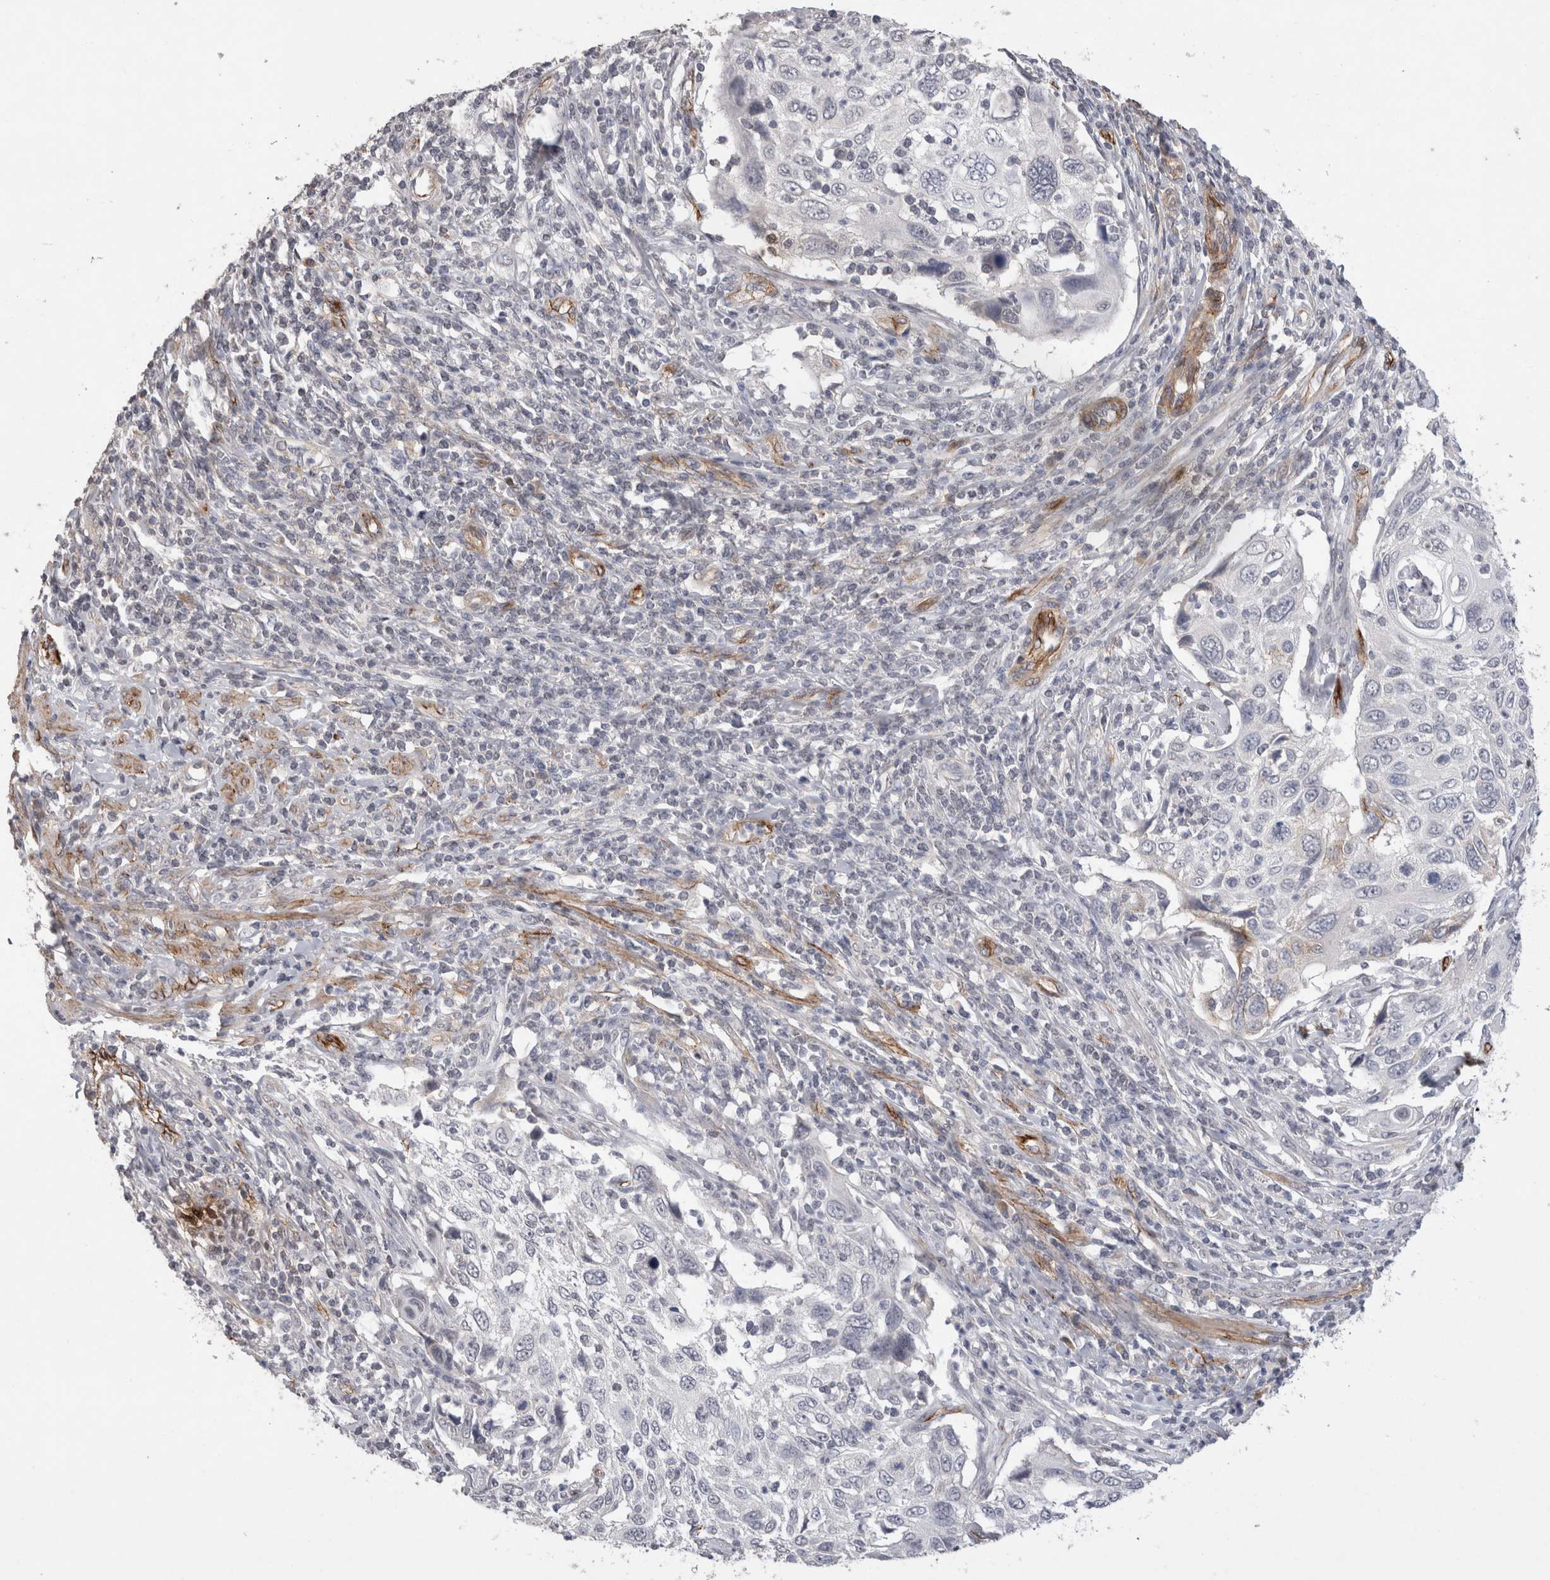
{"staining": {"intensity": "negative", "quantity": "none", "location": "none"}, "tissue": "cervical cancer", "cell_type": "Tumor cells", "image_type": "cancer", "snomed": [{"axis": "morphology", "description": "Squamous cell carcinoma, NOS"}, {"axis": "topography", "description": "Cervix"}], "caption": "IHC image of cervical cancer stained for a protein (brown), which displays no expression in tumor cells.", "gene": "CDH13", "patient": {"sex": "female", "age": 70}}